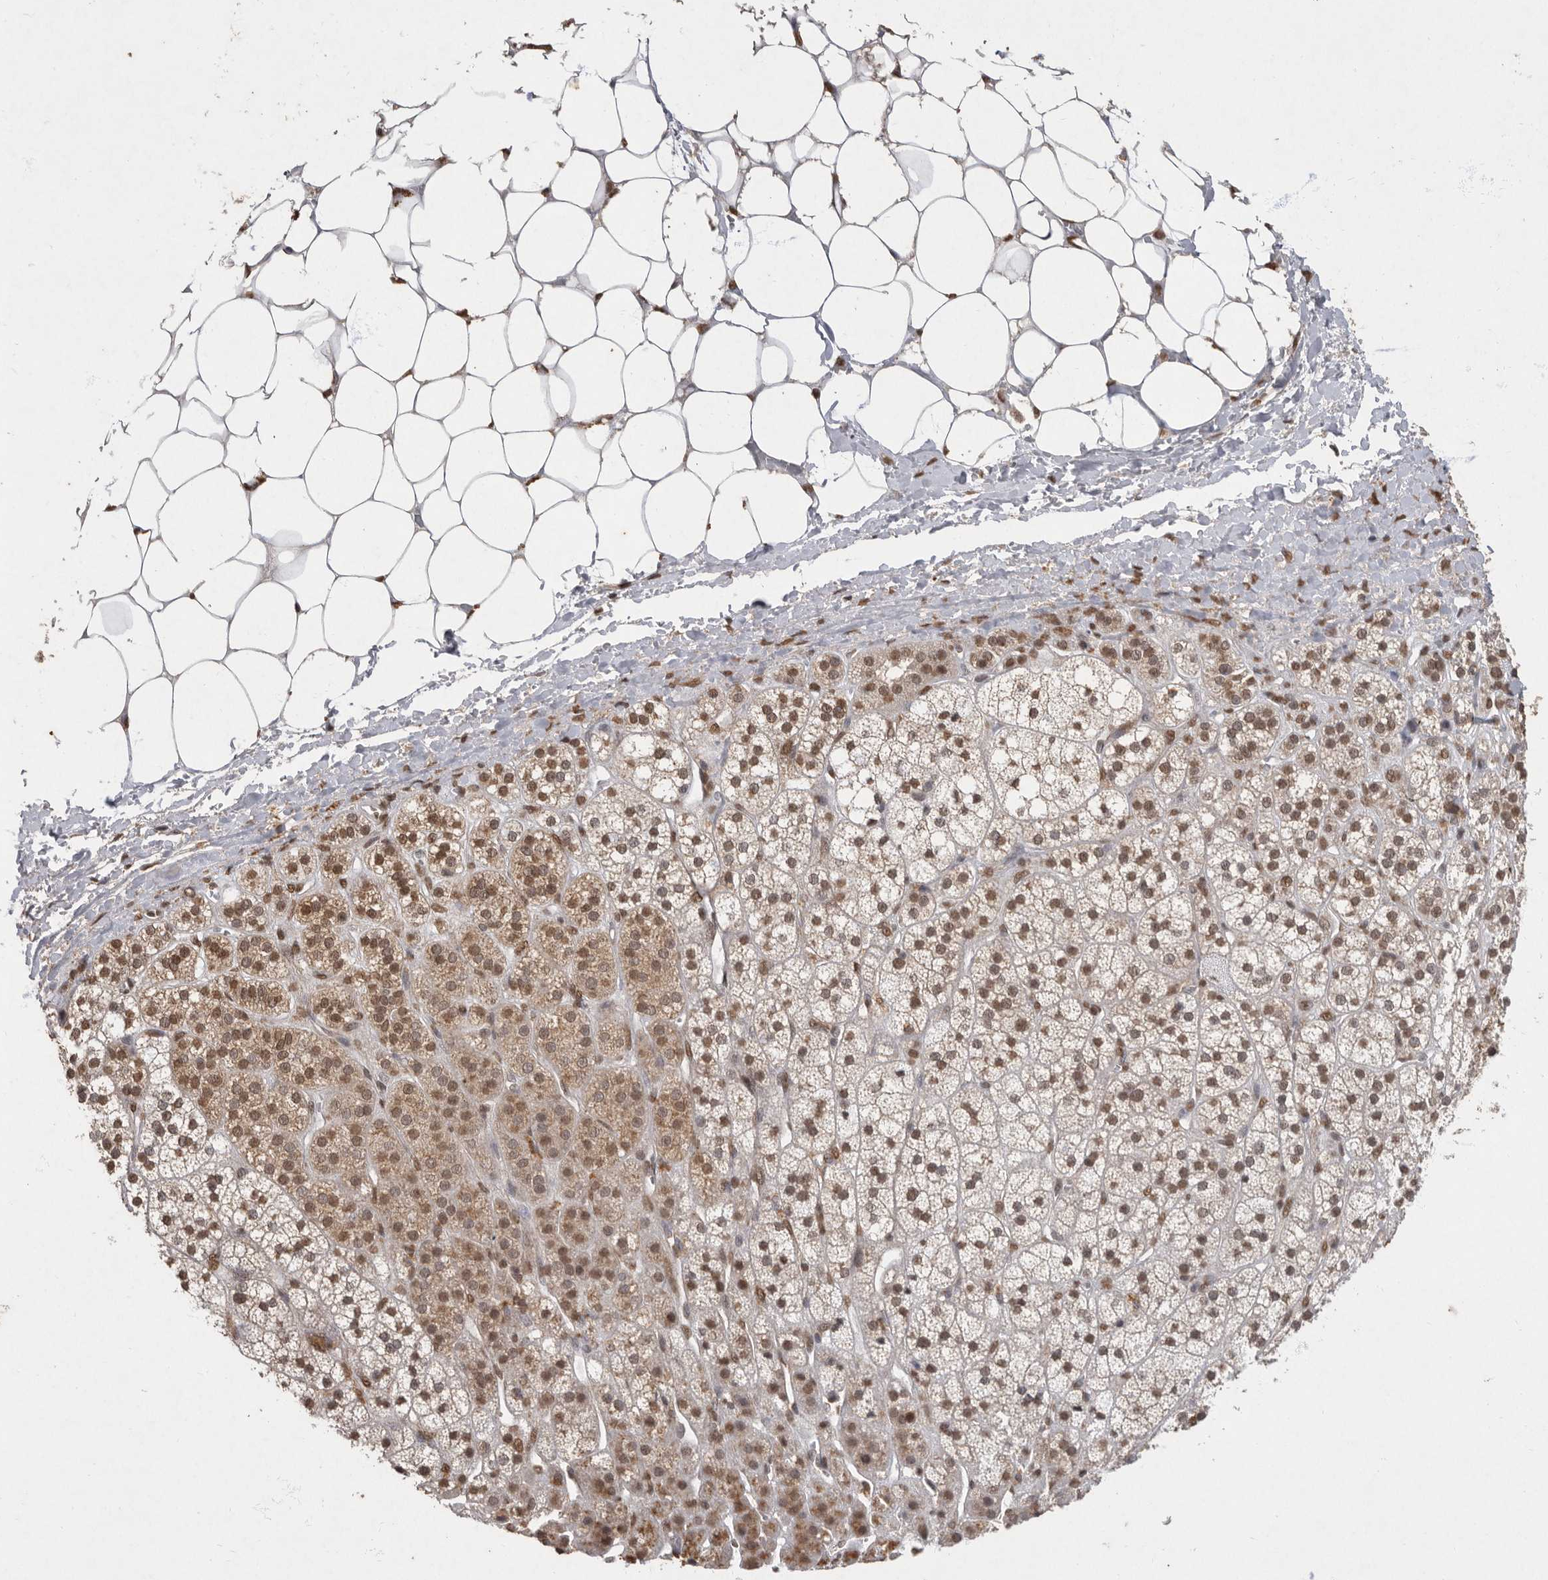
{"staining": {"intensity": "moderate", "quantity": ">75%", "location": "cytoplasmic/membranous,nuclear"}, "tissue": "adrenal gland", "cell_type": "Glandular cells", "image_type": "normal", "snomed": [{"axis": "morphology", "description": "Normal tissue, NOS"}, {"axis": "topography", "description": "Adrenal gland"}], "caption": "A photomicrograph showing moderate cytoplasmic/membranous,nuclear positivity in approximately >75% of glandular cells in normal adrenal gland, as visualized by brown immunohistochemical staining.", "gene": "NBL1", "patient": {"sex": "male", "age": 56}}